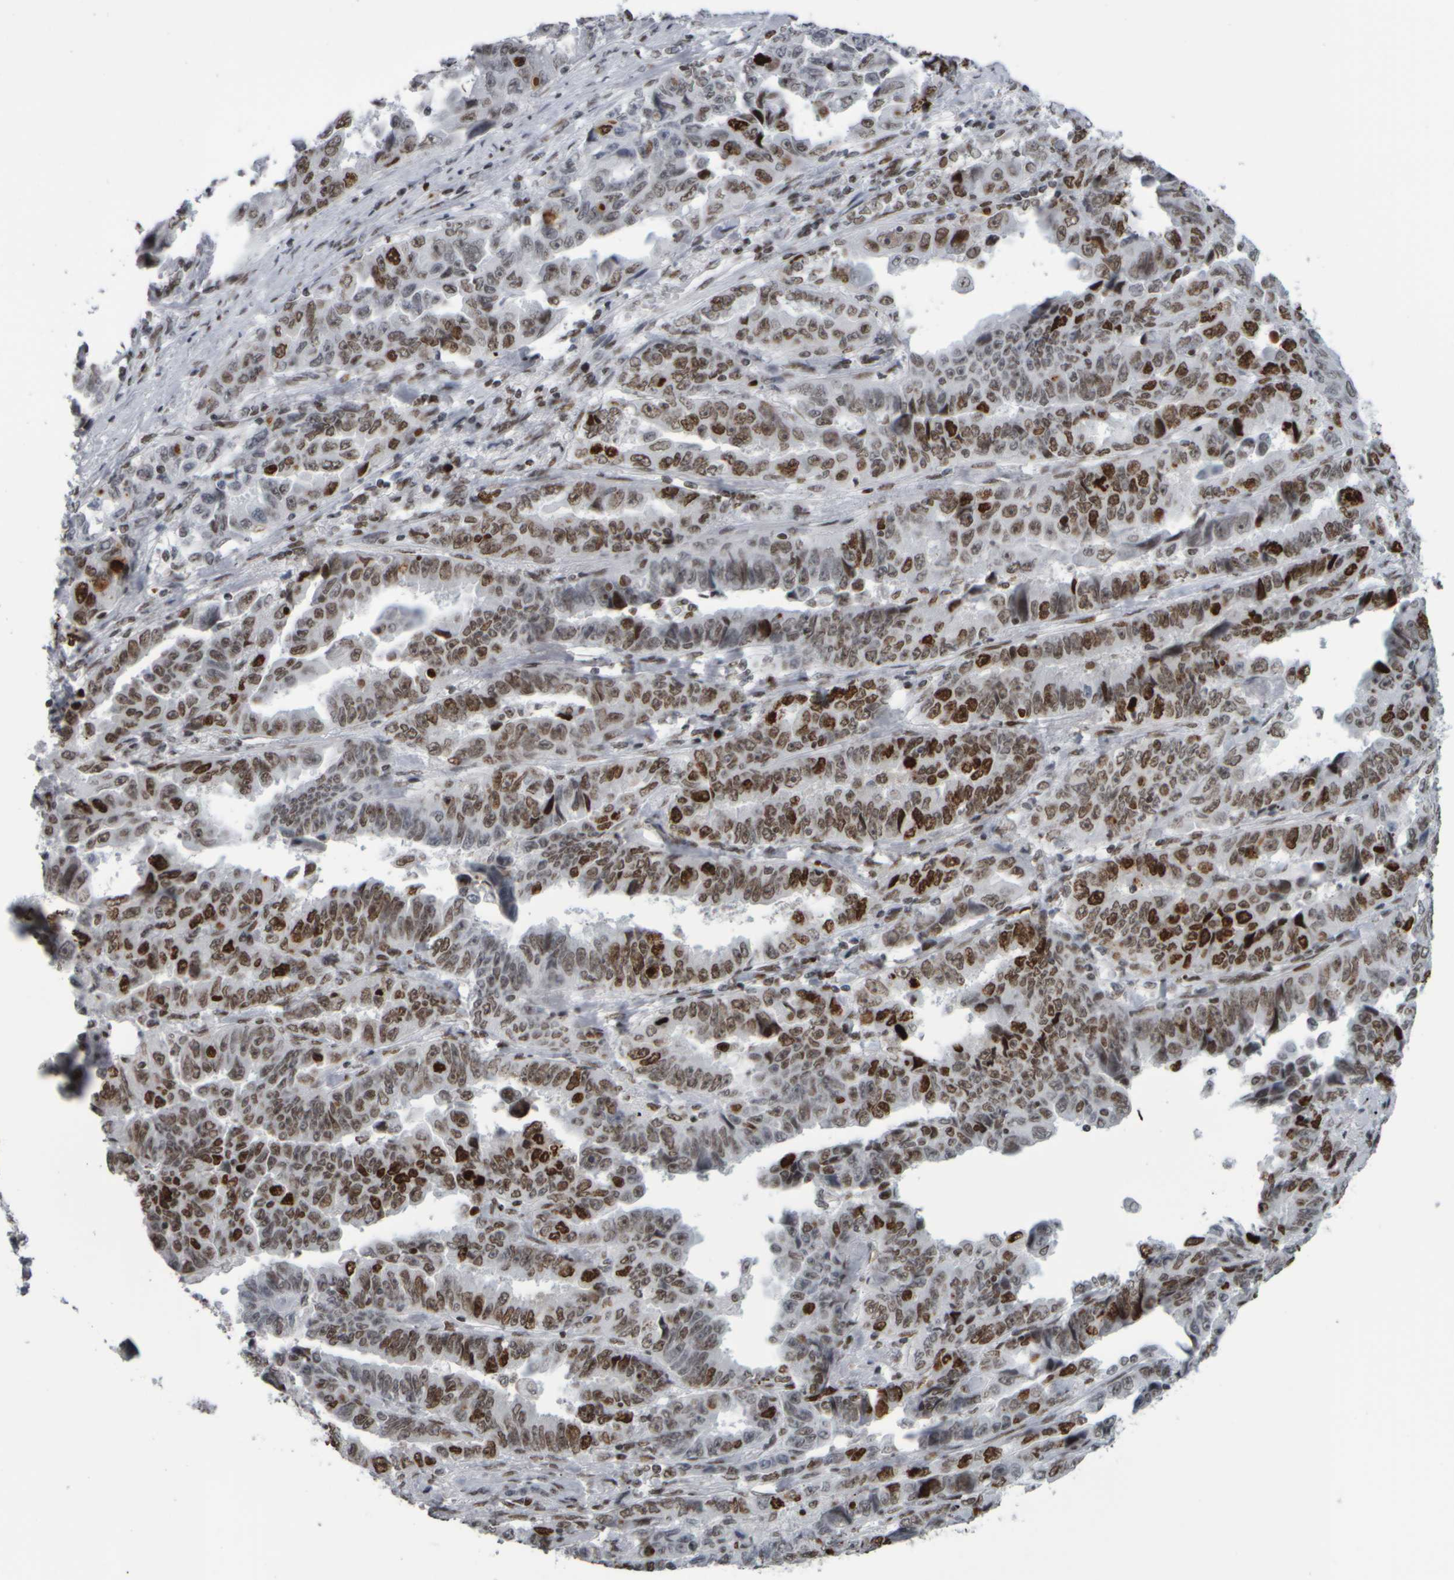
{"staining": {"intensity": "moderate", "quantity": ">75%", "location": "nuclear"}, "tissue": "lung cancer", "cell_type": "Tumor cells", "image_type": "cancer", "snomed": [{"axis": "morphology", "description": "Adenocarcinoma, NOS"}, {"axis": "topography", "description": "Lung"}], "caption": "This histopathology image exhibits IHC staining of lung cancer (adenocarcinoma), with medium moderate nuclear staining in about >75% of tumor cells.", "gene": "TOP2B", "patient": {"sex": "female", "age": 51}}